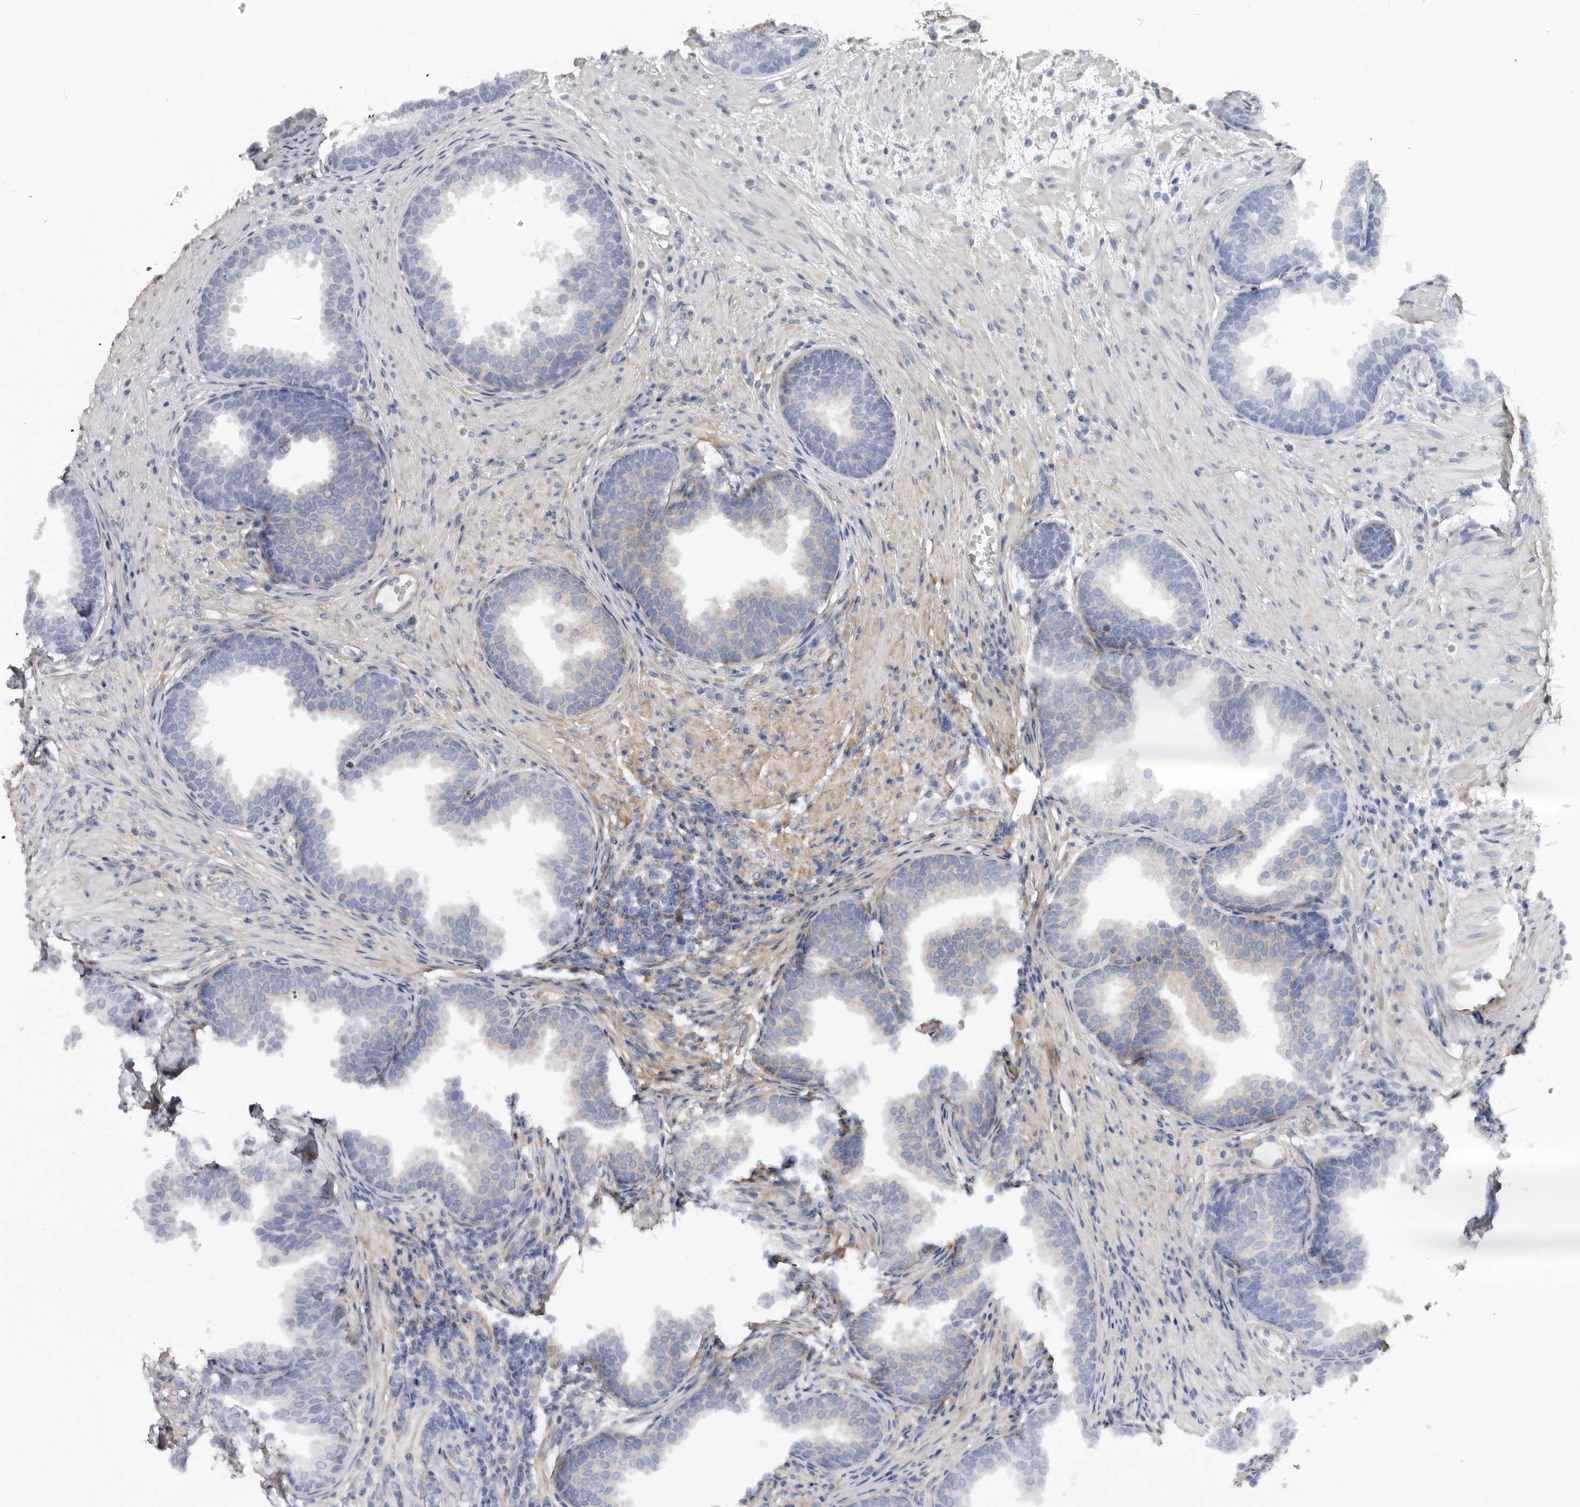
{"staining": {"intensity": "weak", "quantity": "25%-75%", "location": "cytoplasmic/membranous"}, "tissue": "prostate", "cell_type": "Glandular cells", "image_type": "normal", "snomed": [{"axis": "morphology", "description": "Normal tissue, NOS"}, {"axis": "topography", "description": "Prostate"}], "caption": "Brown immunohistochemical staining in benign human prostate demonstrates weak cytoplasmic/membranous positivity in about 25%-75% of glandular cells.", "gene": "SBDS", "patient": {"sex": "male", "age": 76}}